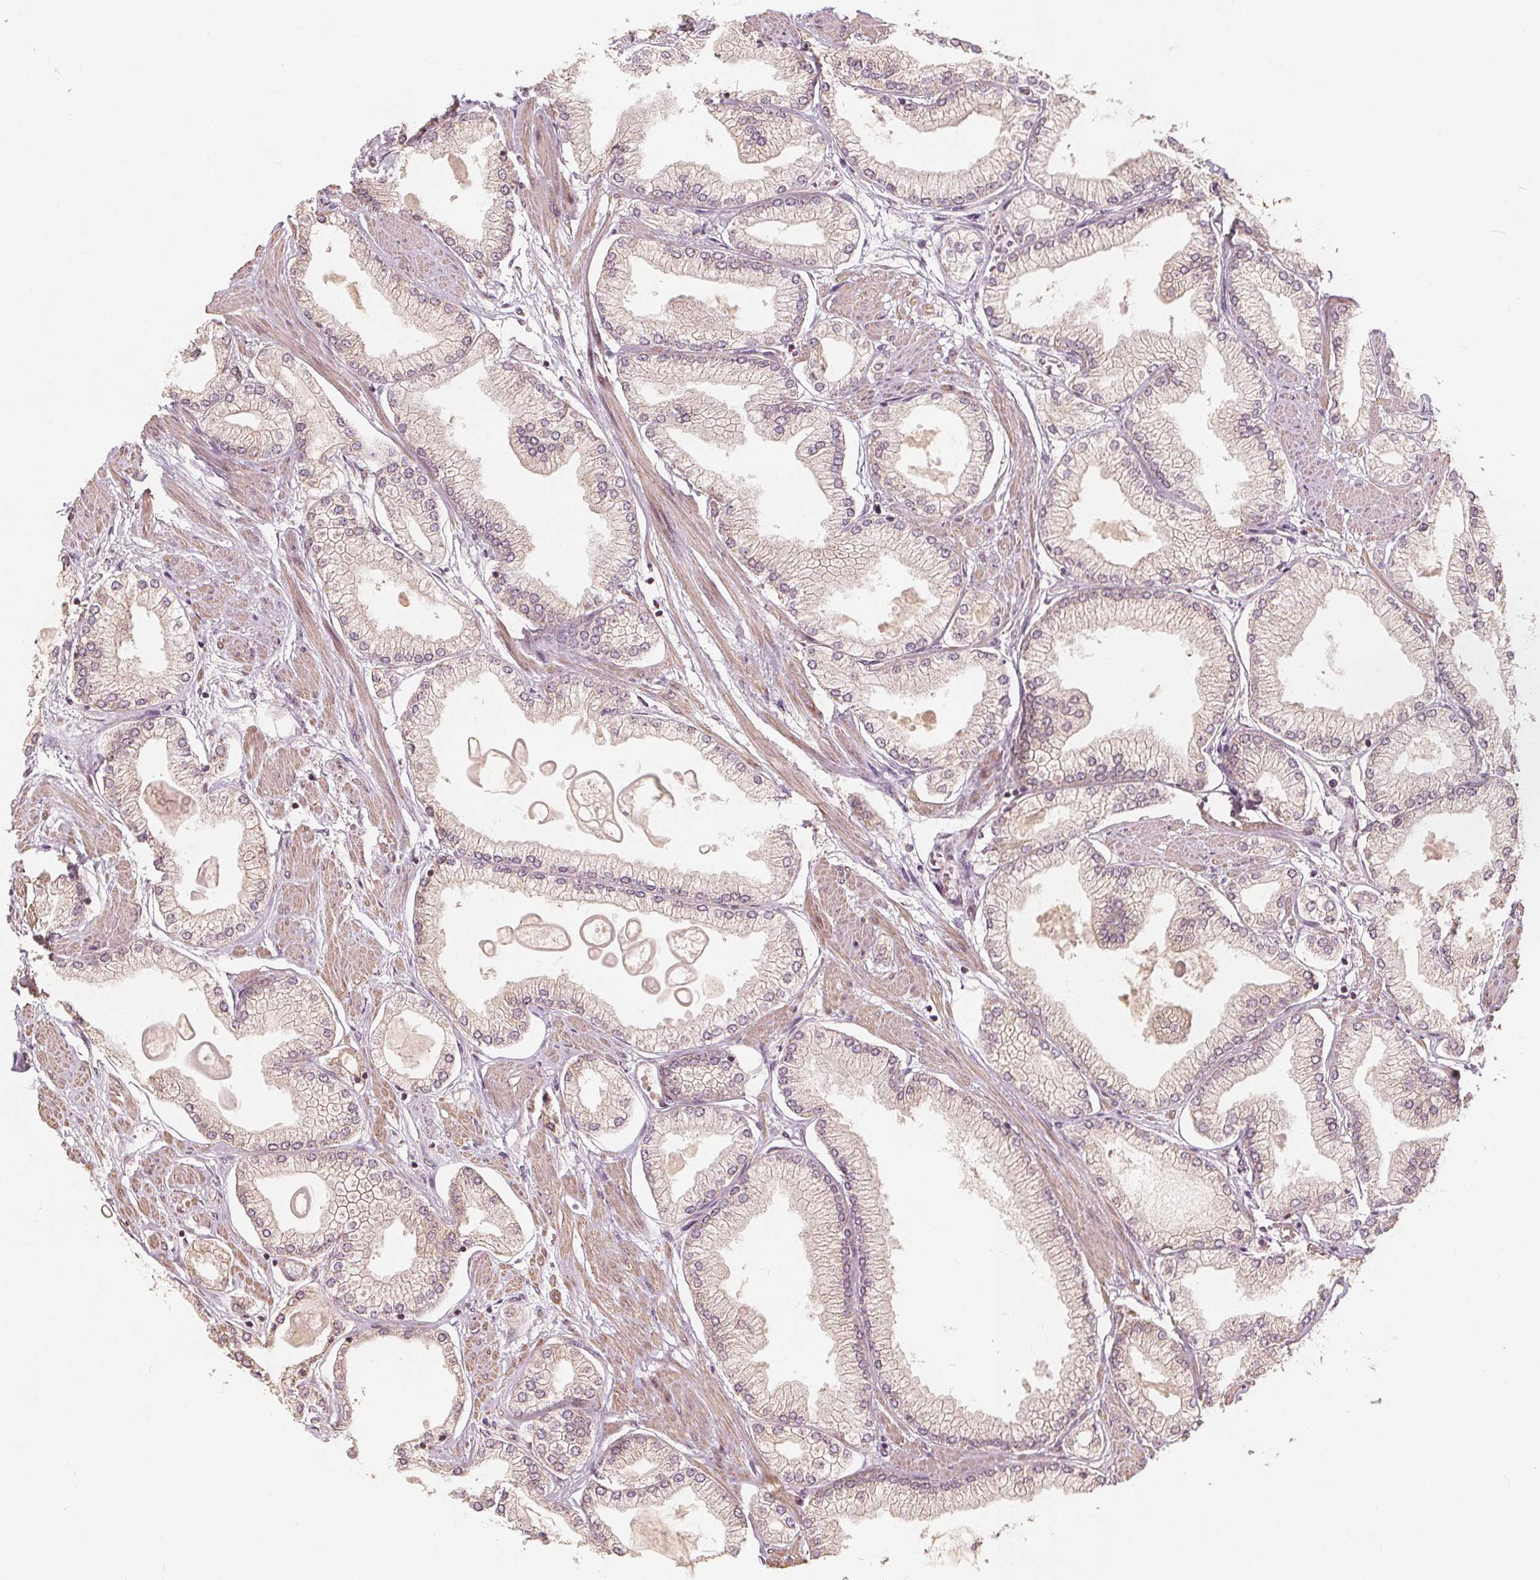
{"staining": {"intensity": "negative", "quantity": "none", "location": "none"}, "tissue": "prostate cancer", "cell_type": "Tumor cells", "image_type": "cancer", "snomed": [{"axis": "morphology", "description": "Adenocarcinoma, High grade"}, {"axis": "topography", "description": "Prostate"}], "caption": "An immunohistochemistry (IHC) micrograph of prostate cancer (adenocarcinoma (high-grade)) is shown. There is no staining in tumor cells of prostate cancer (adenocarcinoma (high-grade)).", "gene": "PEX26", "patient": {"sex": "male", "age": 68}}